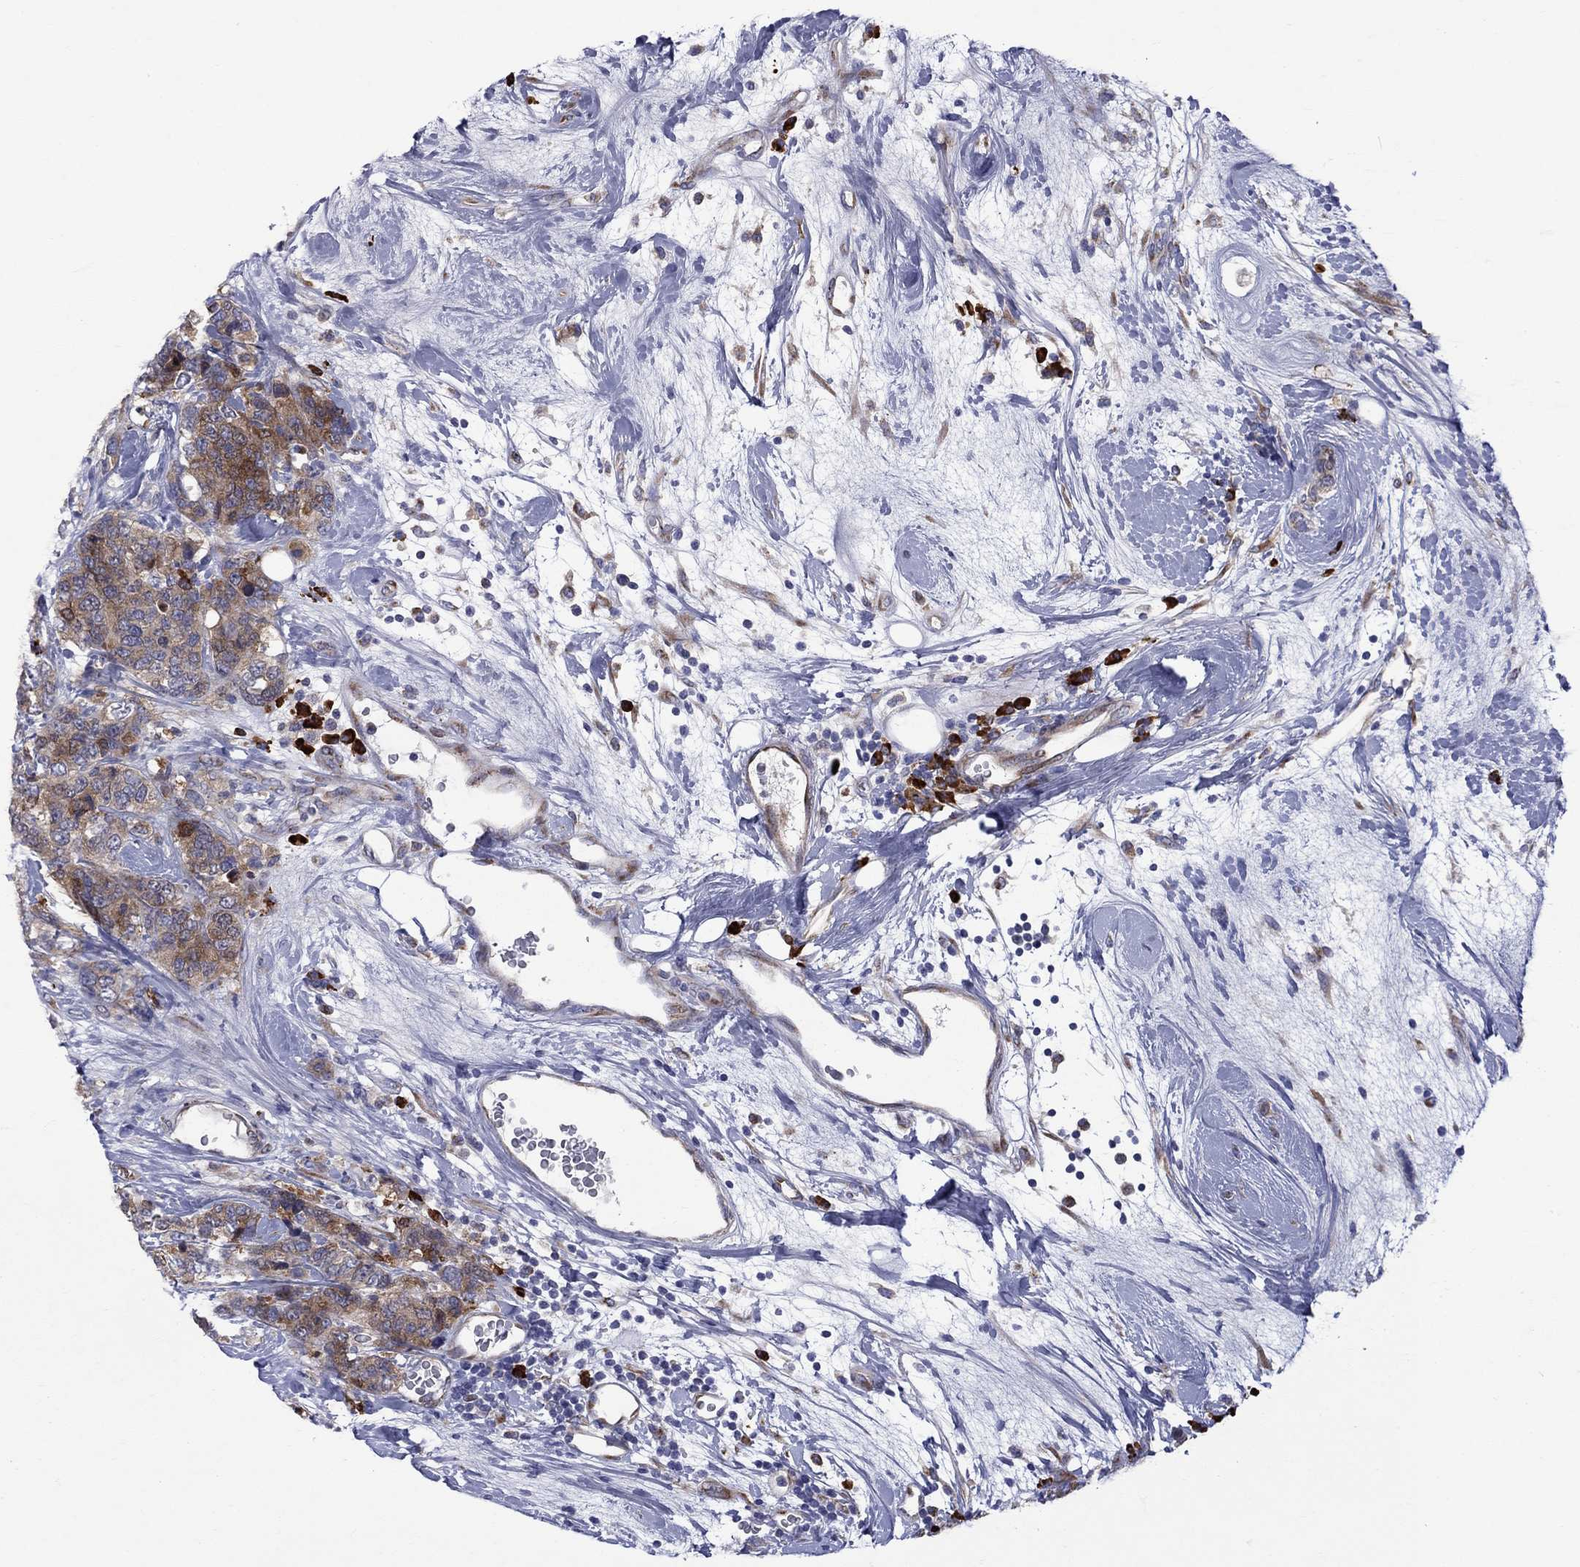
{"staining": {"intensity": "moderate", "quantity": "25%-75%", "location": "cytoplasmic/membranous"}, "tissue": "breast cancer", "cell_type": "Tumor cells", "image_type": "cancer", "snomed": [{"axis": "morphology", "description": "Lobular carcinoma"}, {"axis": "topography", "description": "Breast"}], "caption": "Protein positivity by IHC reveals moderate cytoplasmic/membranous staining in approximately 25%-75% of tumor cells in breast lobular carcinoma.", "gene": "ASNS", "patient": {"sex": "female", "age": 59}}